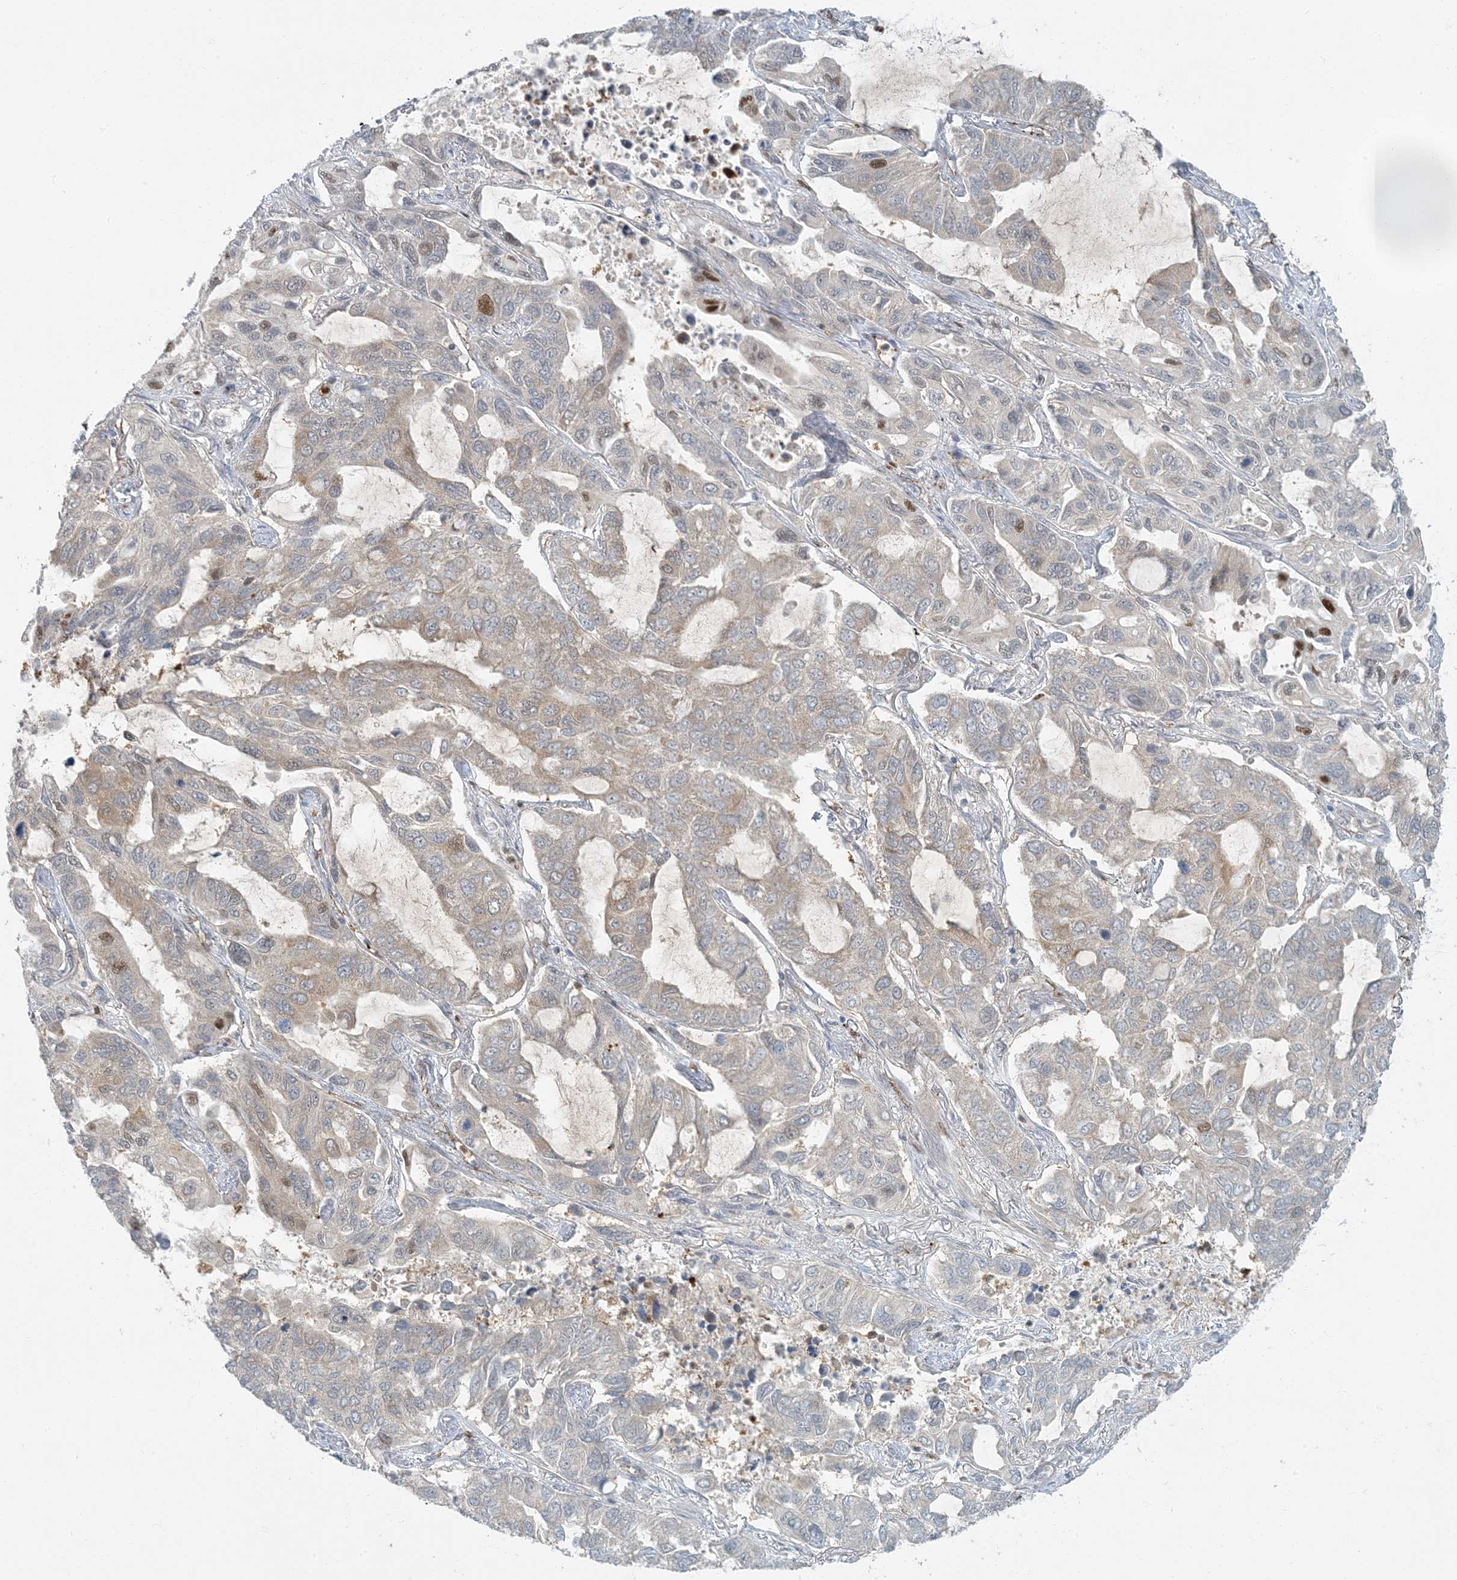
{"staining": {"intensity": "moderate", "quantity": "<25%", "location": "nuclear"}, "tissue": "lung cancer", "cell_type": "Tumor cells", "image_type": "cancer", "snomed": [{"axis": "morphology", "description": "Adenocarcinoma, NOS"}, {"axis": "topography", "description": "Lung"}], "caption": "Immunohistochemistry (DAB) staining of adenocarcinoma (lung) demonstrates moderate nuclear protein staining in approximately <25% of tumor cells. (DAB (3,3'-diaminobenzidine) IHC, brown staining for protein, blue staining for nuclei).", "gene": "AK9", "patient": {"sex": "male", "age": 64}}